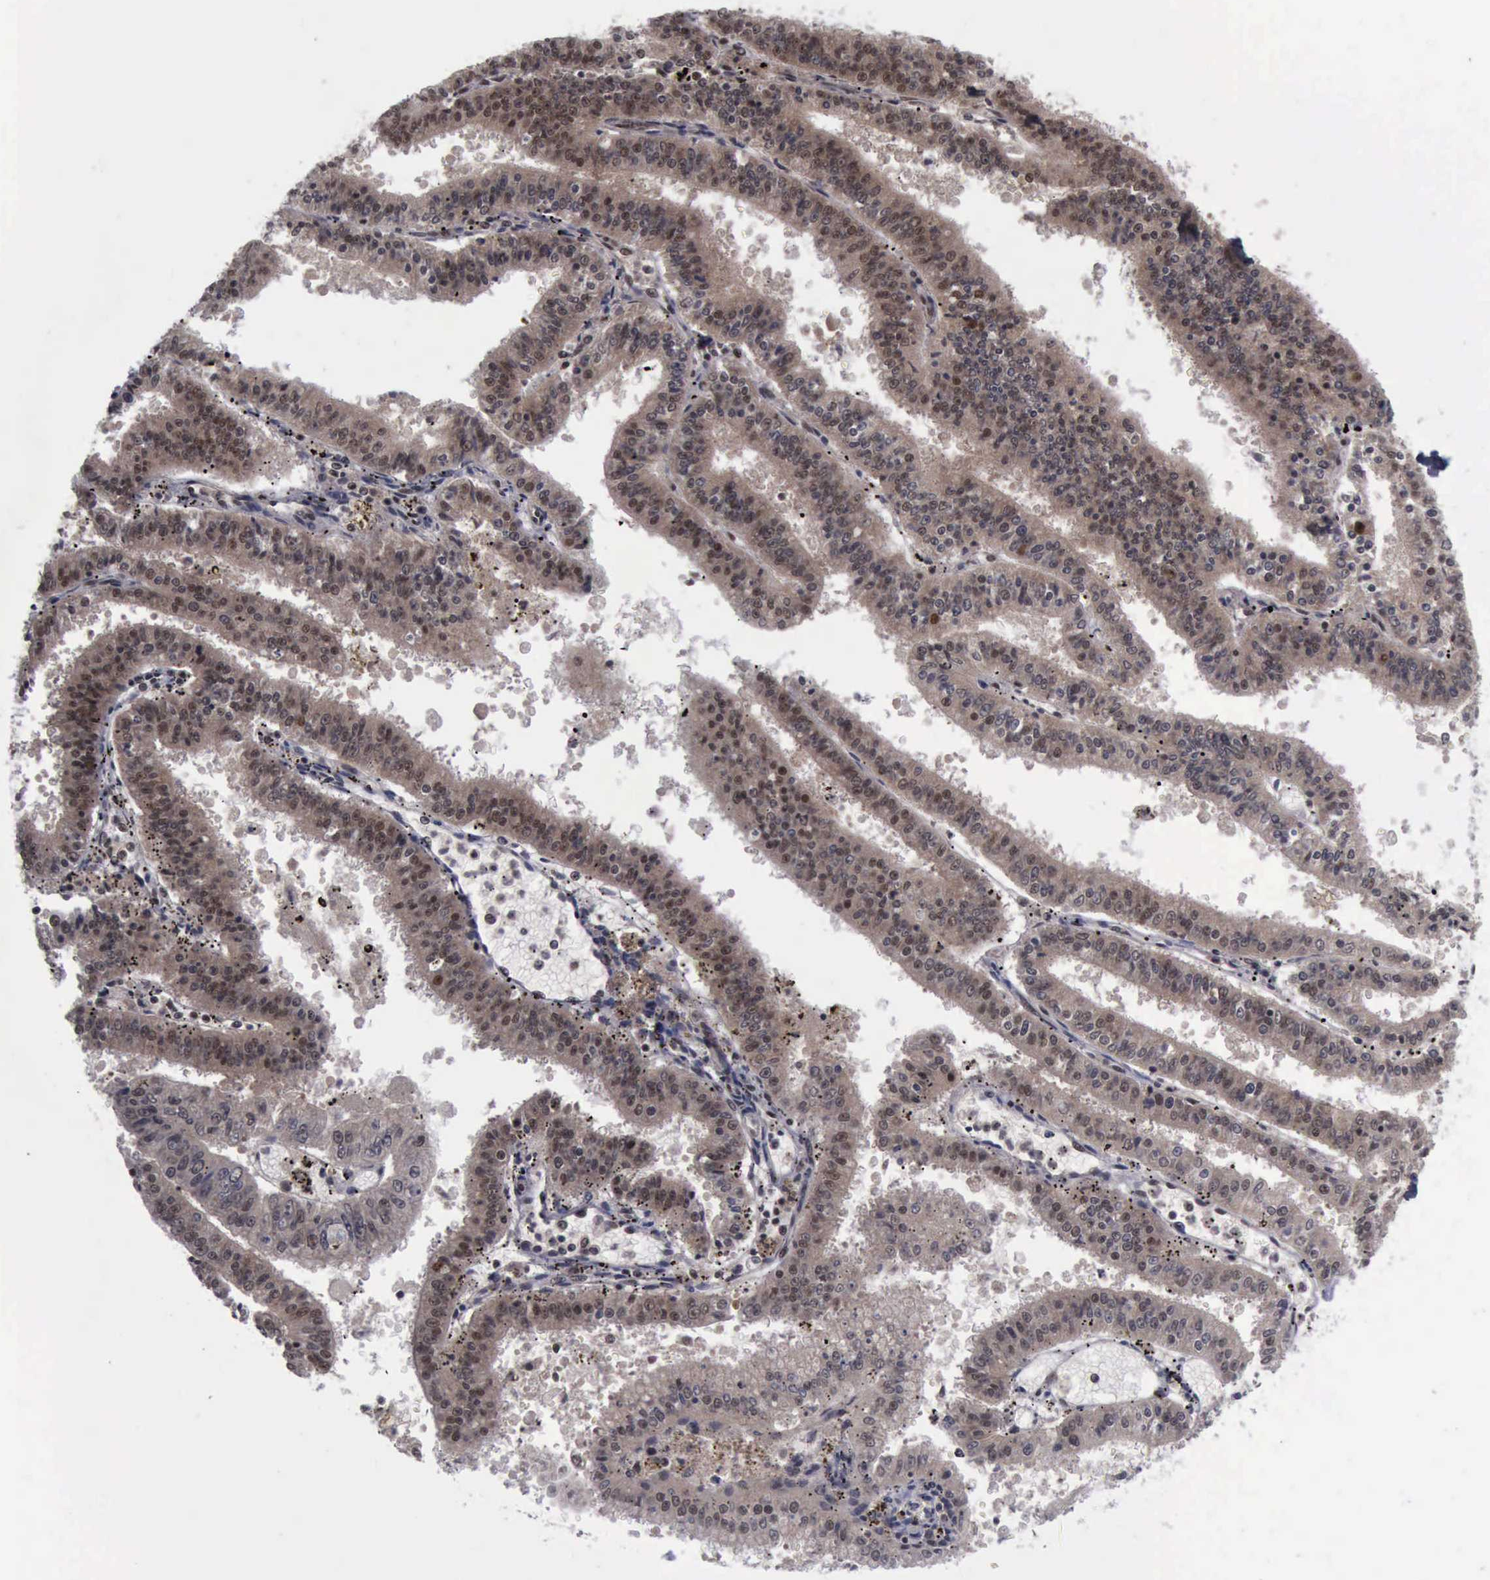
{"staining": {"intensity": "moderate", "quantity": ">75%", "location": "cytoplasmic/membranous,nuclear"}, "tissue": "endometrial cancer", "cell_type": "Tumor cells", "image_type": "cancer", "snomed": [{"axis": "morphology", "description": "Adenocarcinoma, NOS"}, {"axis": "topography", "description": "Endometrium"}], "caption": "High-magnification brightfield microscopy of endometrial adenocarcinoma stained with DAB (brown) and counterstained with hematoxylin (blue). tumor cells exhibit moderate cytoplasmic/membranous and nuclear staining is identified in approximately>75% of cells.", "gene": "ATM", "patient": {"sex": "female", "age": 66}}